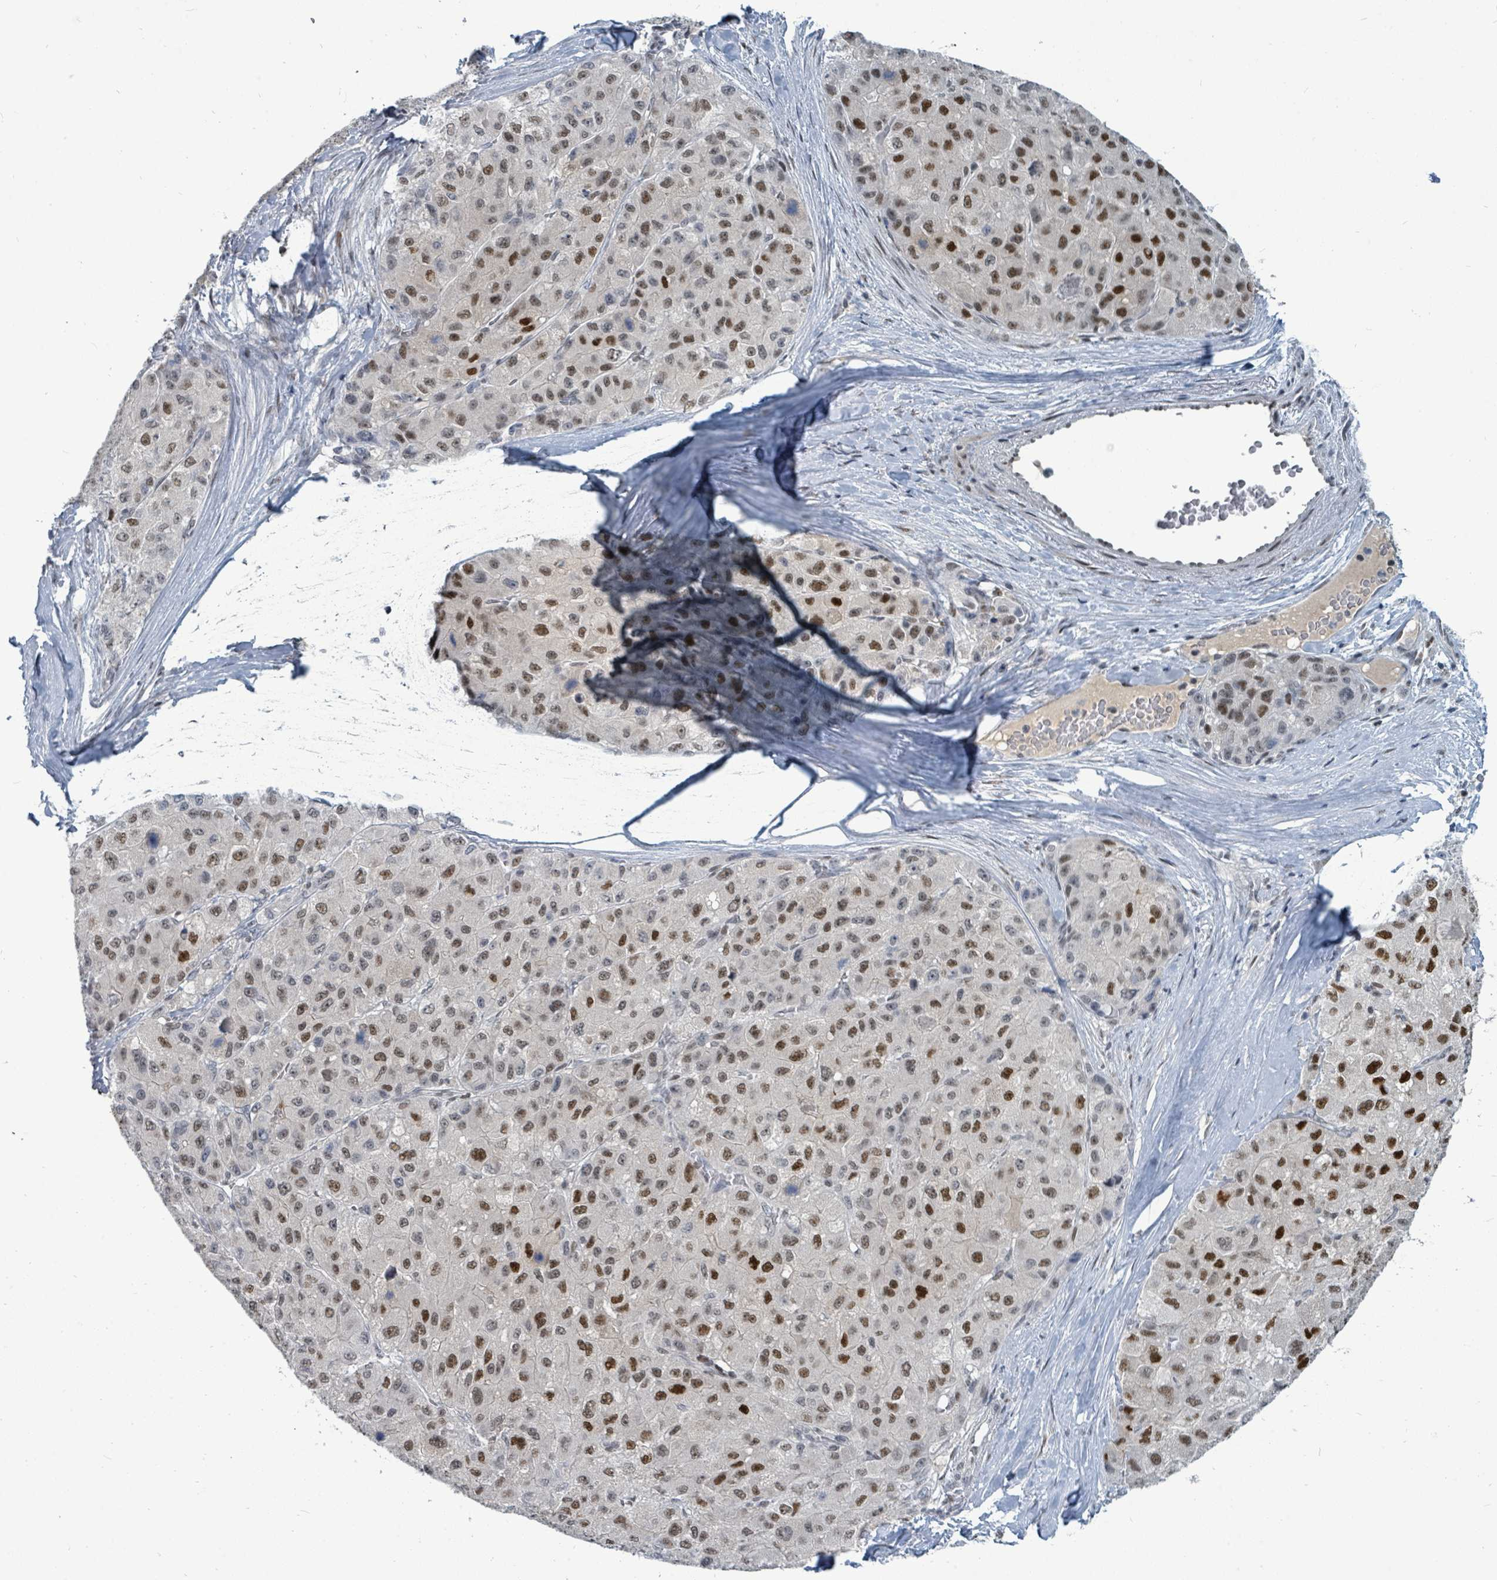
{"staining": {"intensity": "moderate", "quantity": ">75%", "location": "nuclear"}, "tissue": "liver cancer", "cell_type": "Tumor cells", "image_type": "cancer", "snomed": [{"axis": "morphology", "description": "Carcinoma, Hepatocellular, NOS"}, {"axis": "topography", "description": "Liver"}], "caption": "A high-resolution image shows immunohistochemistry staining of liver cancer, which shows moderate nuclear expression in approximately >75% of tumor cells.", "gene": "UCK1", "patient": {"sex": "male", "age": 80}}